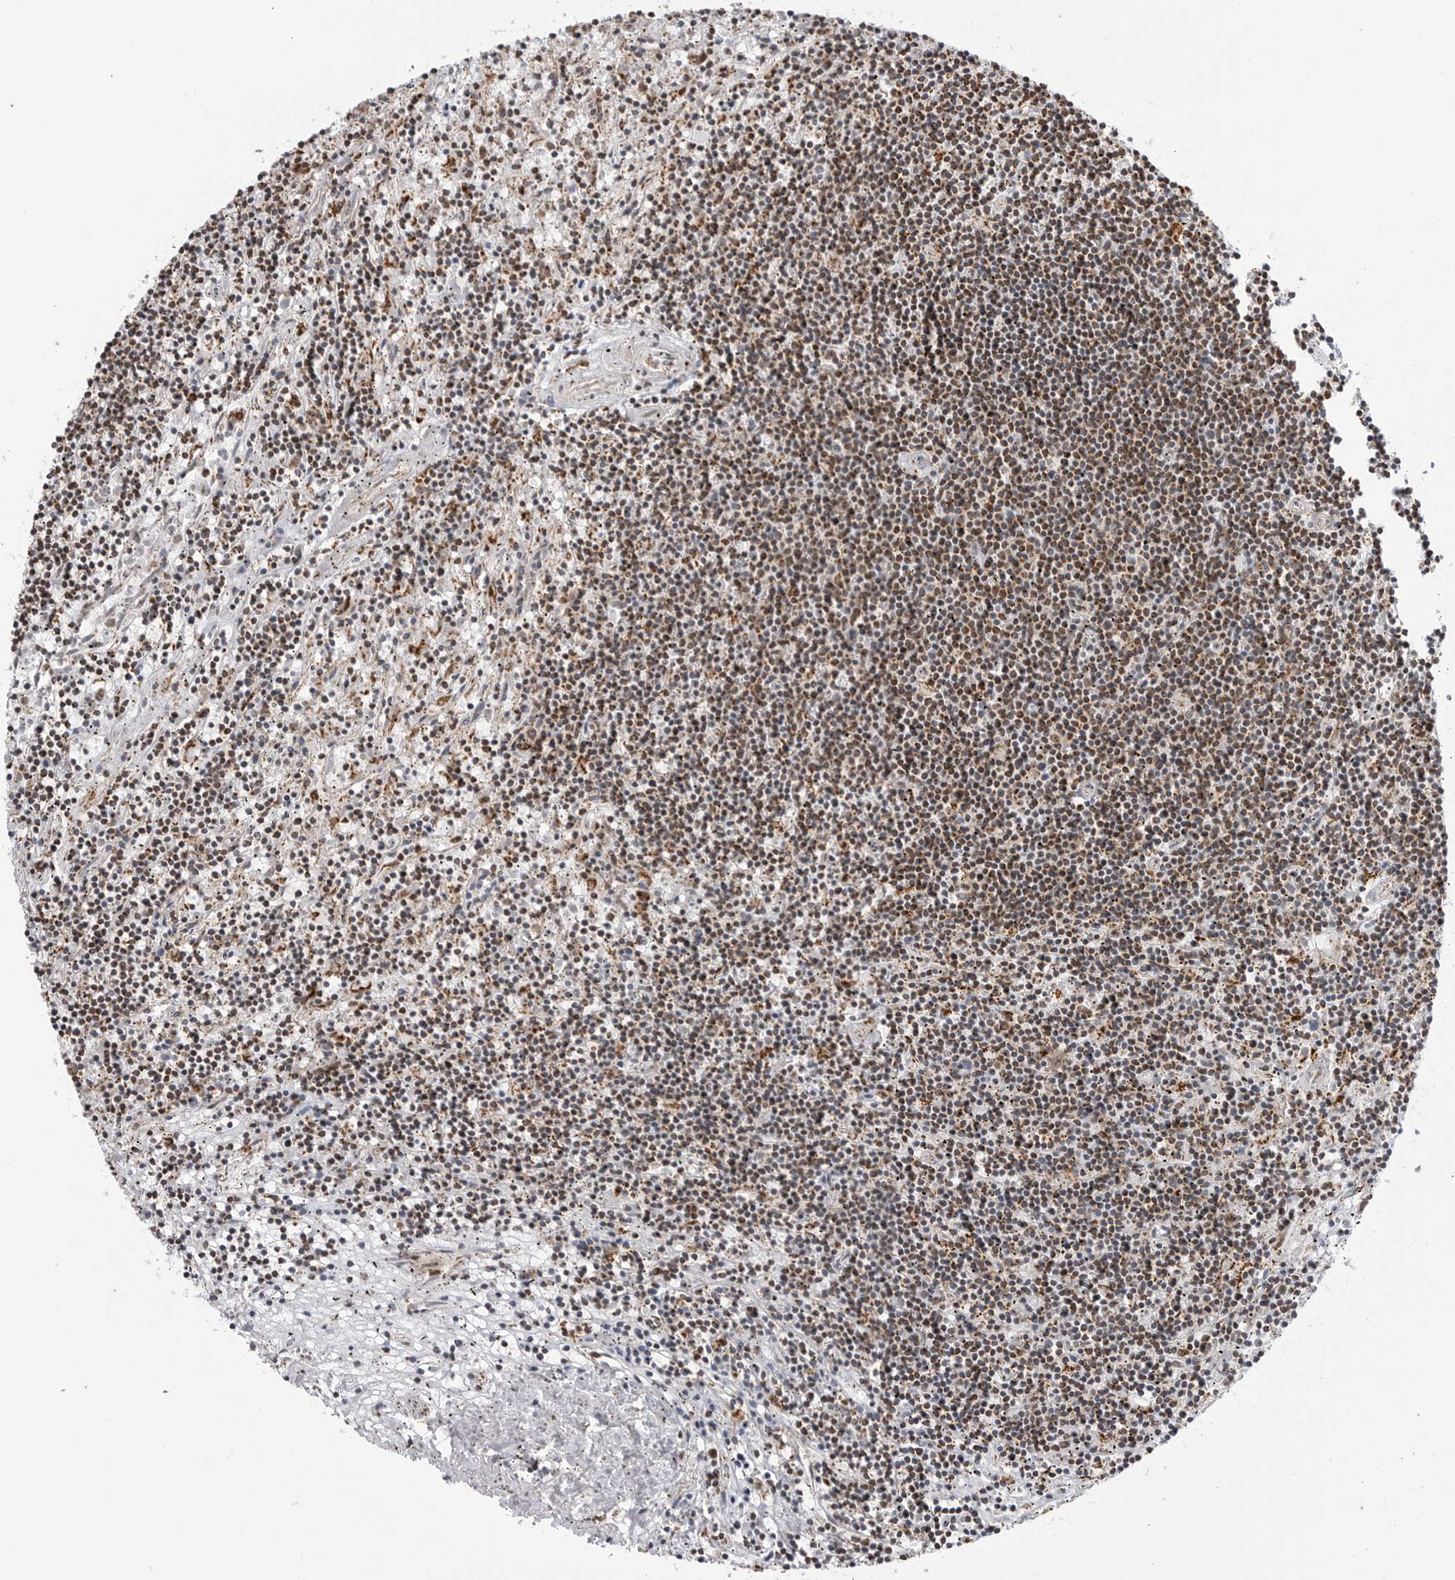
{"staining": {"intensity": "moderate", "quantity": ">75%", "location": "cytoplasmic/membranous"}, "tissue": "lymphoma", "cell_type": "Tumor cells", "image_type": "cancer", "snomed": [{"axis": "morphology", "description": "Malignant lymphoma, non-Hodgkin's type, Low grade"}, {"axis": "topography", "description": "Spleen"}], "caption": "High-magnification brightfield microscopy of malignant lymphoma, non-Hodgkin's type (low-grade) stained with DAB (brown) and counterstained with hematoxylin (blue). tumor cells exhibit moderate cytoplasmic/membranous staining is appreciated in approximately>75% of cells. (DAB (3,3'-diaminobenzidine) = brown stain, brightfield microscopy at high magnification).", "gene": "COX5A", "patient": {"sex": "male", "age": 76}}